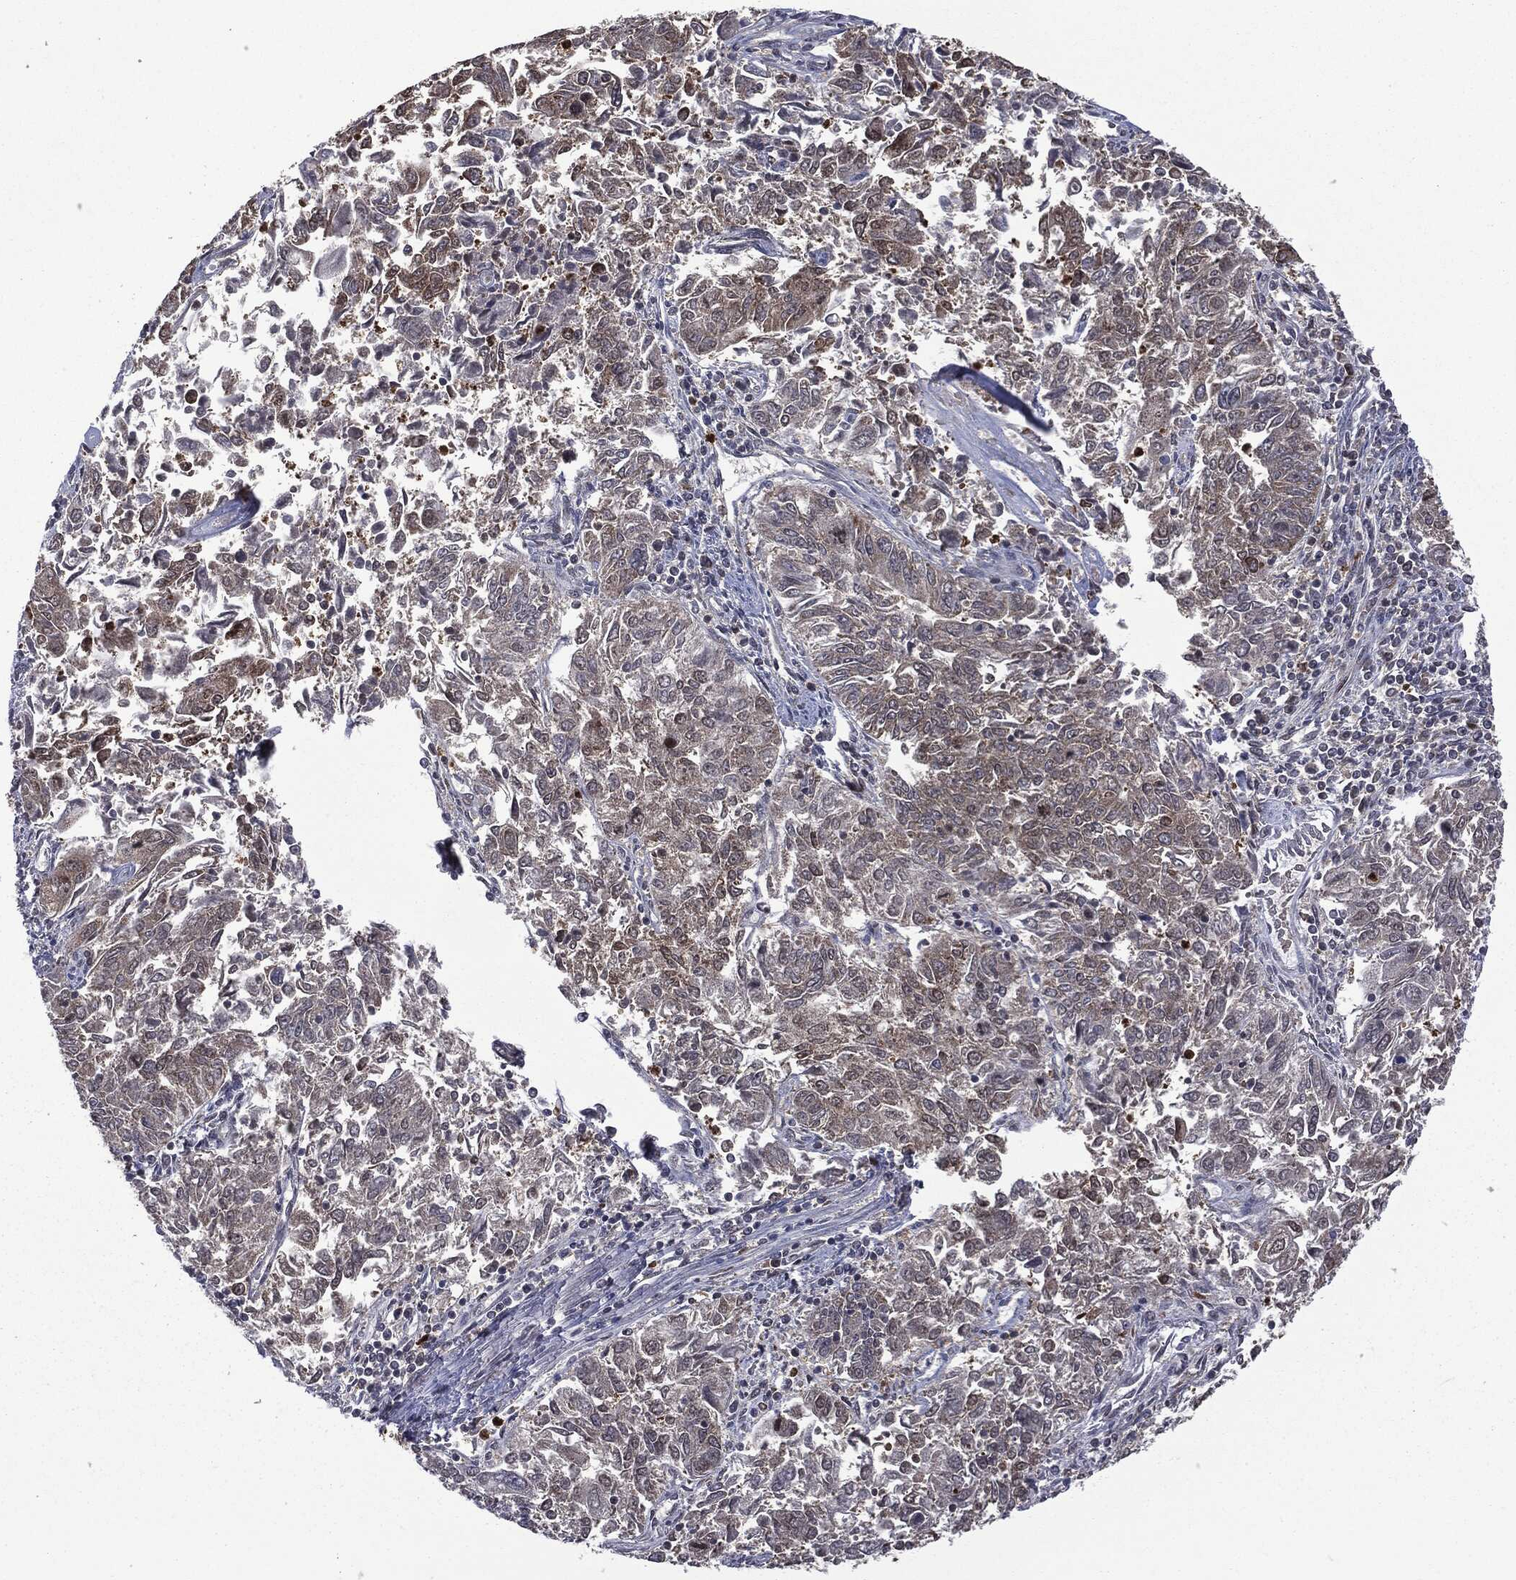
{"staining": {"intensity": "negative", "quantity": "none", "location": "none"}, "tissue": "endometrial cancer", "cell_type": "Tumor cells", "image_type": "cancer", "snomed": [{"axis": "morphology", "description": "Adenocarcinoma, NOS"}, {"axis": "topography", "description": "Endometrium"}], "caption": "A micrograph of human endometrial cancer (adenocarcinoma) is negative for staining in tumor cells.", "gene": "GPI", "patient": {"sex": "female", "age": 42}}